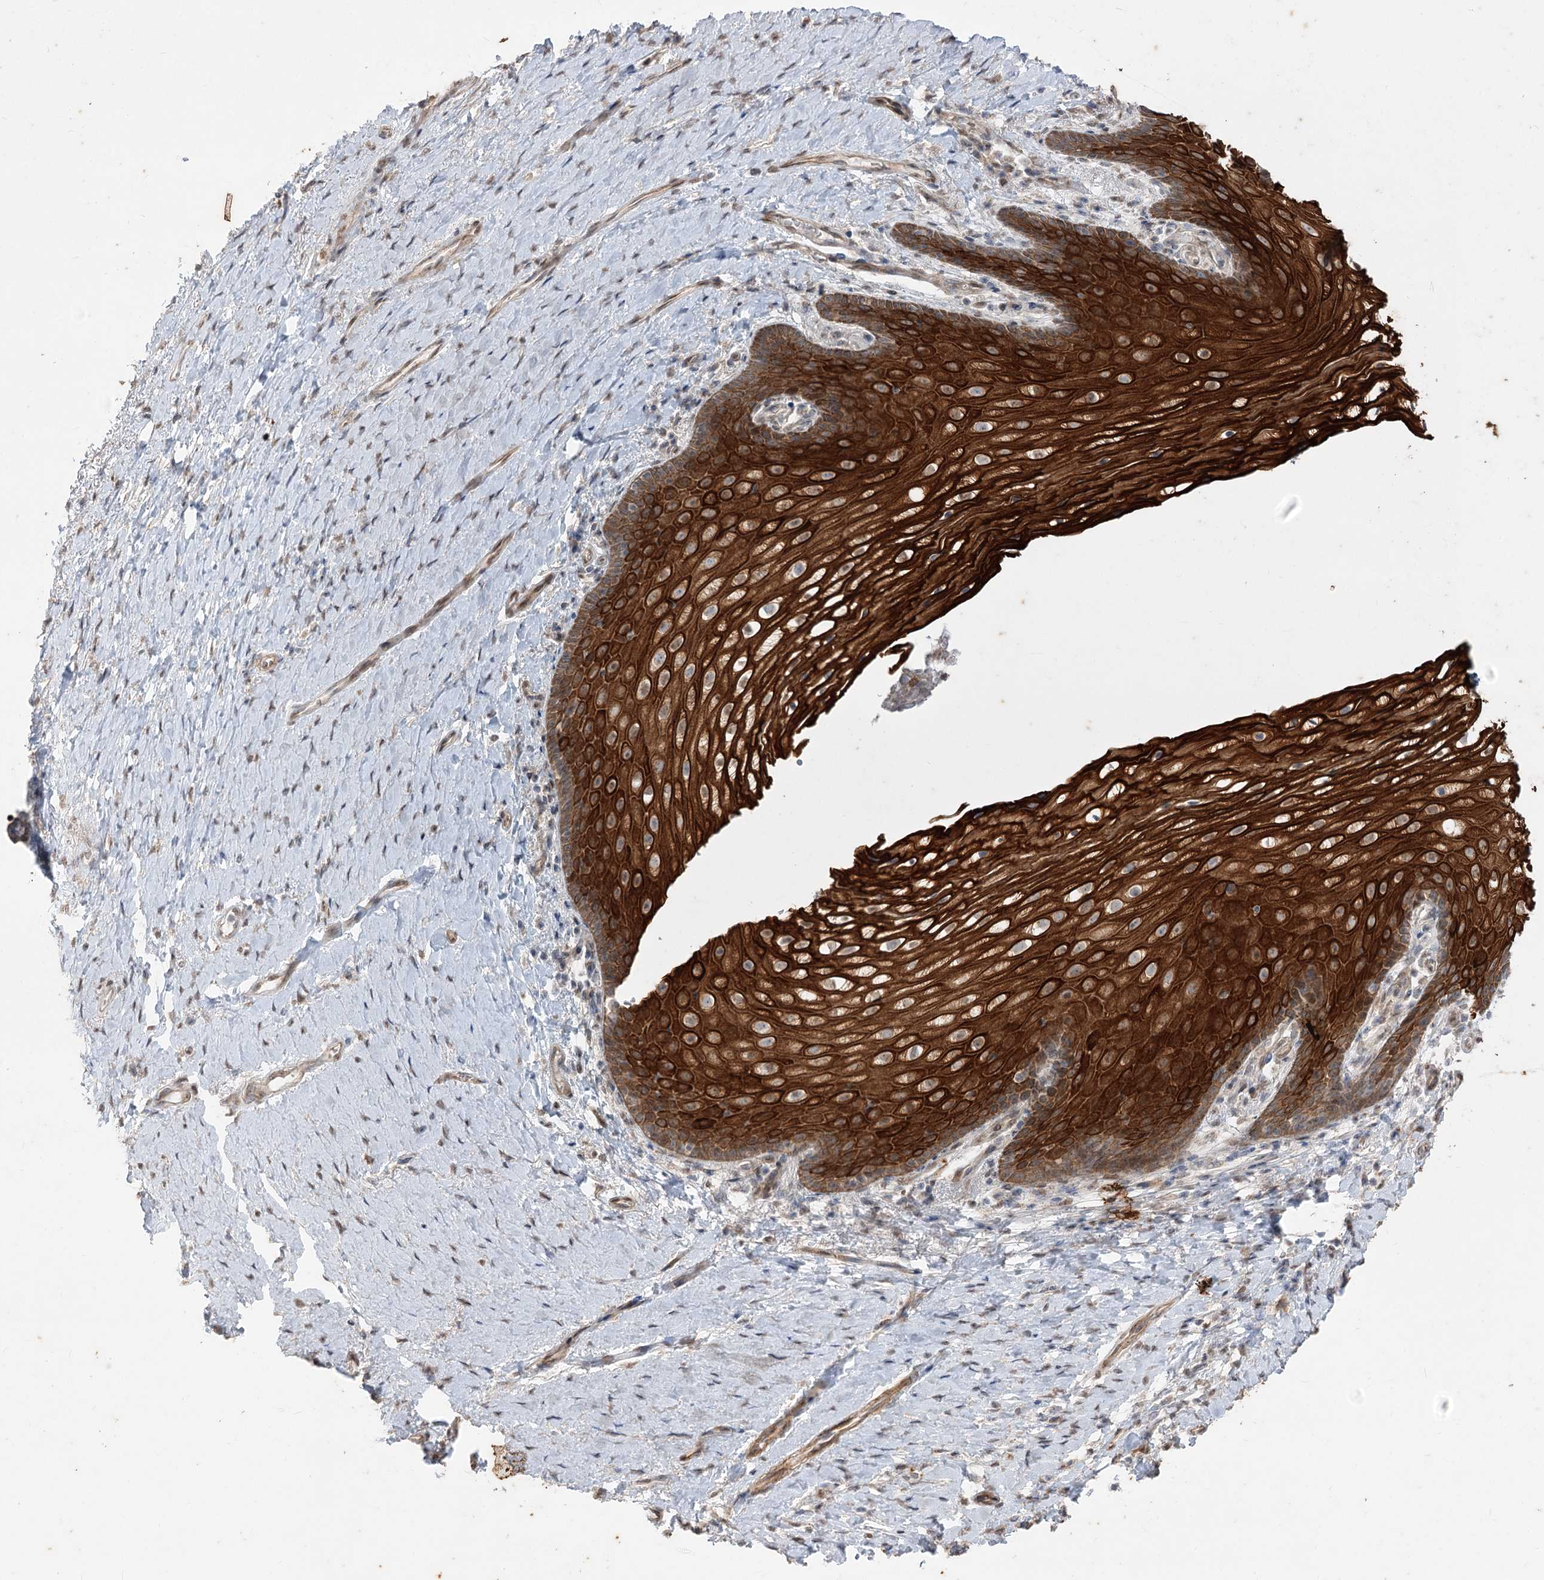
{"staining": {"intensity": "strong", "quantity": ">75%", "location": "cytoplasmic/membranous"}, "tissue": "vagina", "cell_type": "Squamous epithelial cells", "image_type": "normal", "snomed": [{"axis": "morphology", "description": "Normal tissue, NOS"}, {"axis": "topography", "description": "Vagina"}], "caption": "IHC histopathology image of unremarkable vagina: human vagina stained using IHC shows high levels of strong protein expression localized specifically in the cytoplasmic/membranous of squamous epithelial cells, appearing as a cytoplasmic/membranous brown color.", "gene": "ZSCAN23", "patient": {"sex": "female", "age": 60}}